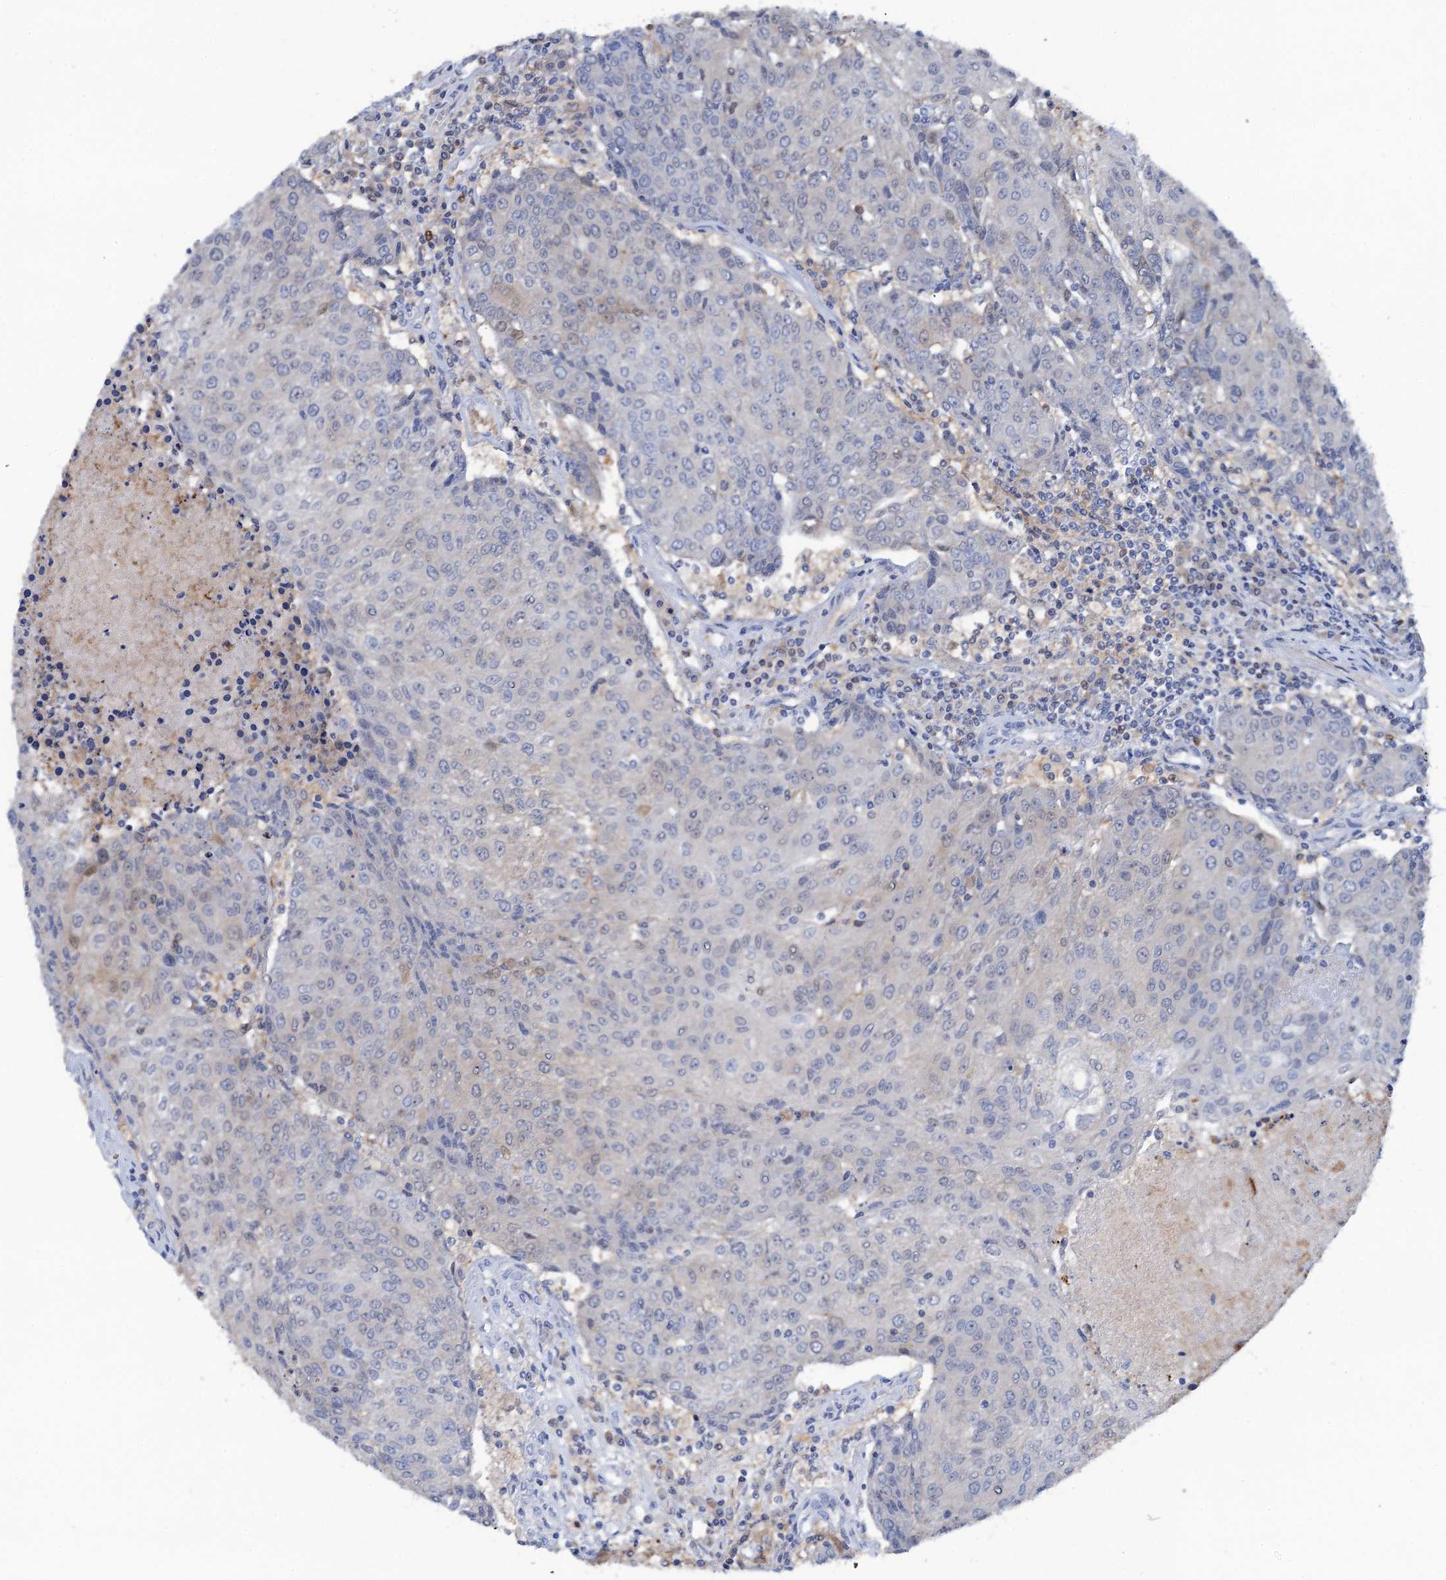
{"staining": {"intensity": "negative", "quantity": "none", "location": "none"}, "tissue": "urothelial cancer", "cell_type": "Tumor cells", "image_type": "cancer", "snomed": [{"axis": "morphology", "description": "Urothelial carcinoma, High grade"}, {"axis": "topography", "description": "Urinary bladder"}], "caption": "Urothelial carcinoma (high-grade) was stained to show a protein in brown. There is no significant expression in tumor cells.", "gene": "FAH", "patient": {"sex": "female", "age": 85}}